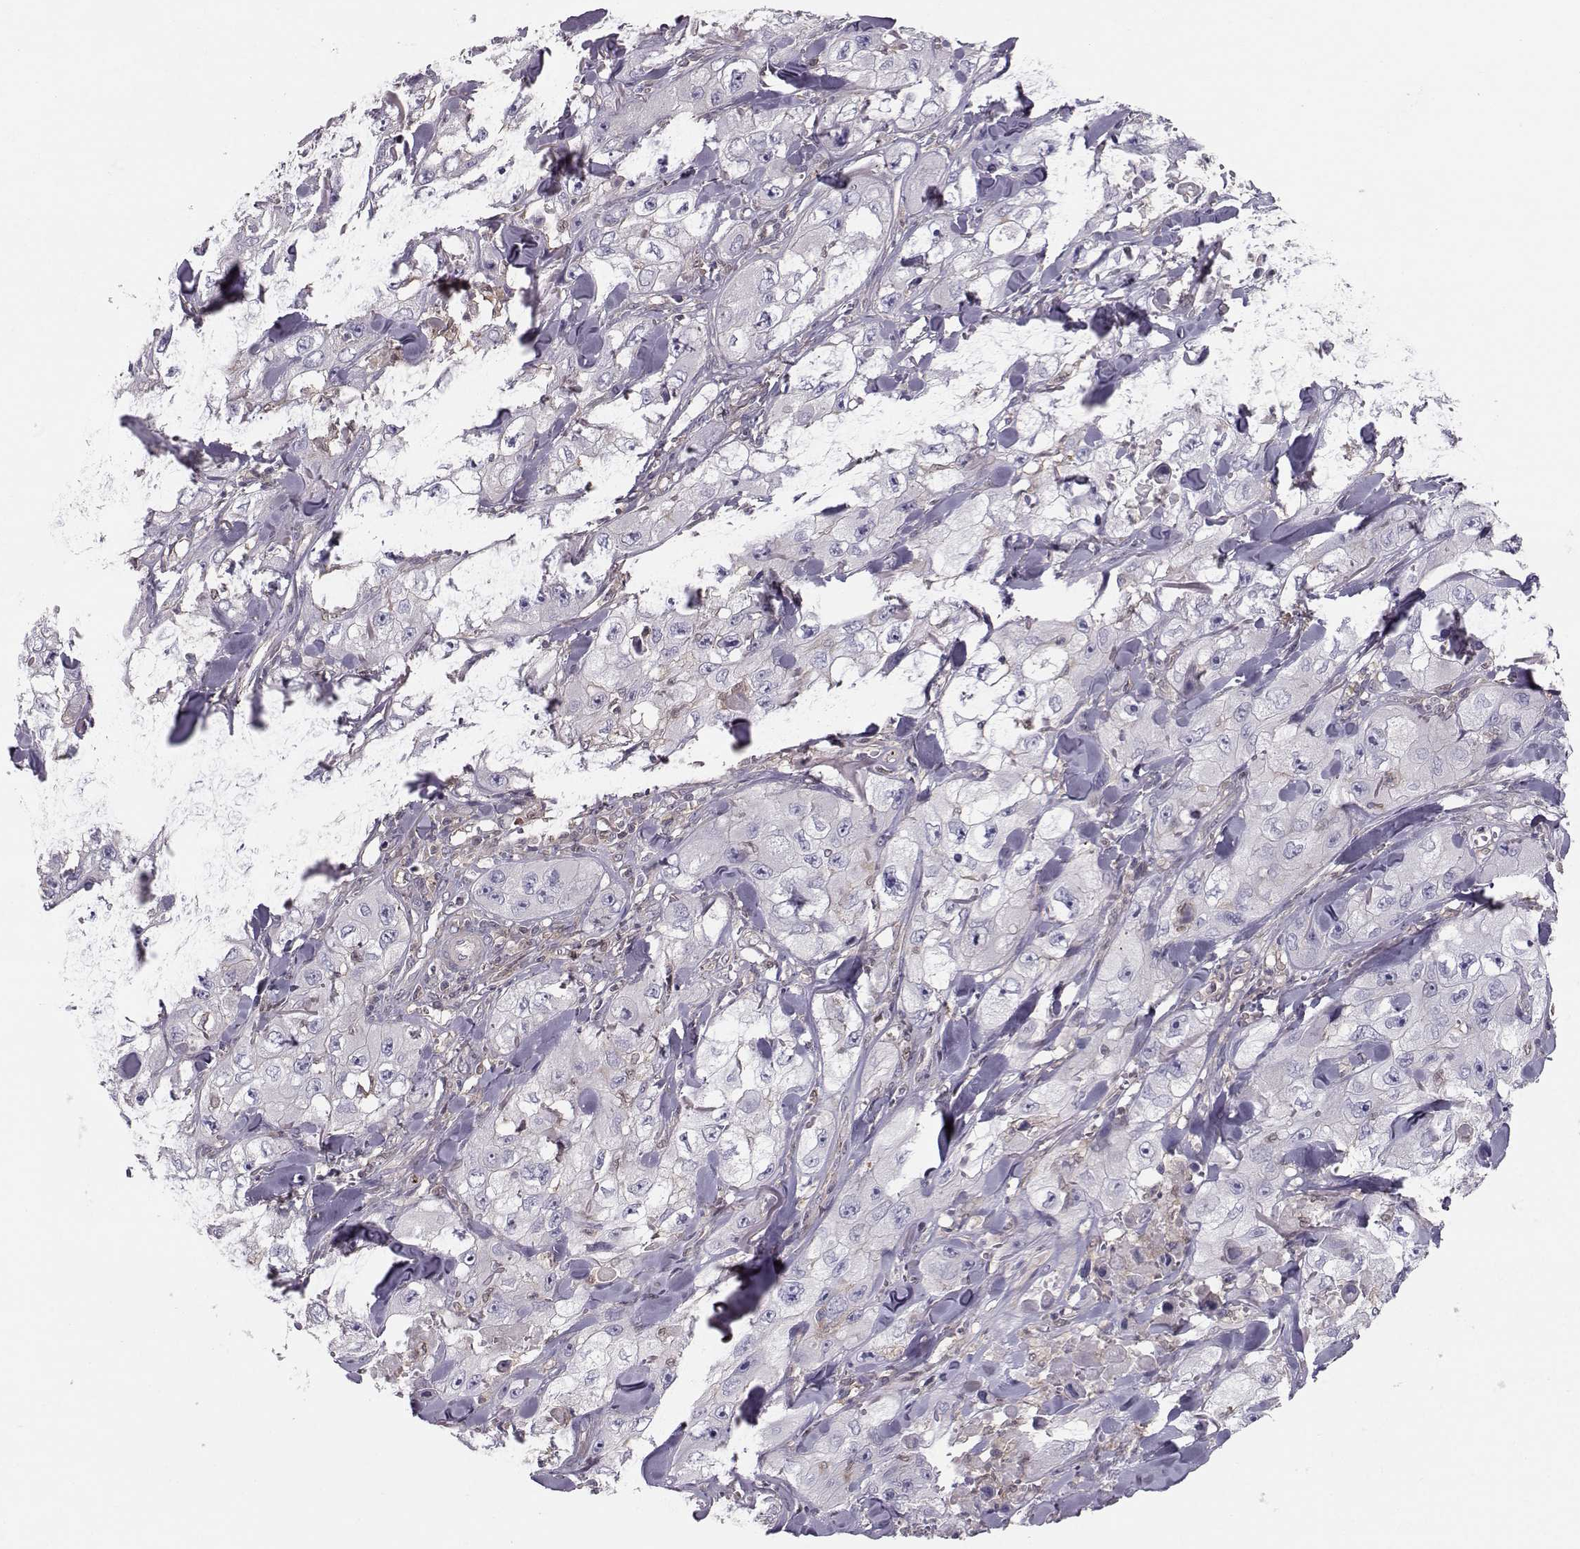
{"staining": {"intensity": "negative", "quantity": "none", "location": "none"}, "tissue": "skin cancer", "cell_type": "Tumor cells", "image_type": "cancer", "snomed": [{"axis": "morphology", "description": "Squamous cell carcinoma, NOS"}, {"axis": "topography", "description": "Skin"}, {"axis": "topography", "description": "Subcutis"}], "caption": "Immunohistochemistry (IHC) photomicrograph of squamous cell carcinoma (skin) stained for a protein (brown), which exhibits no staining in tumor cells. (DAB (3,3'-diaminobenzidine) IHC visualized using brightfield microscopy, high magnification).", "gene": "ASB16", "patient": {"sex": "male", "age": 73}}